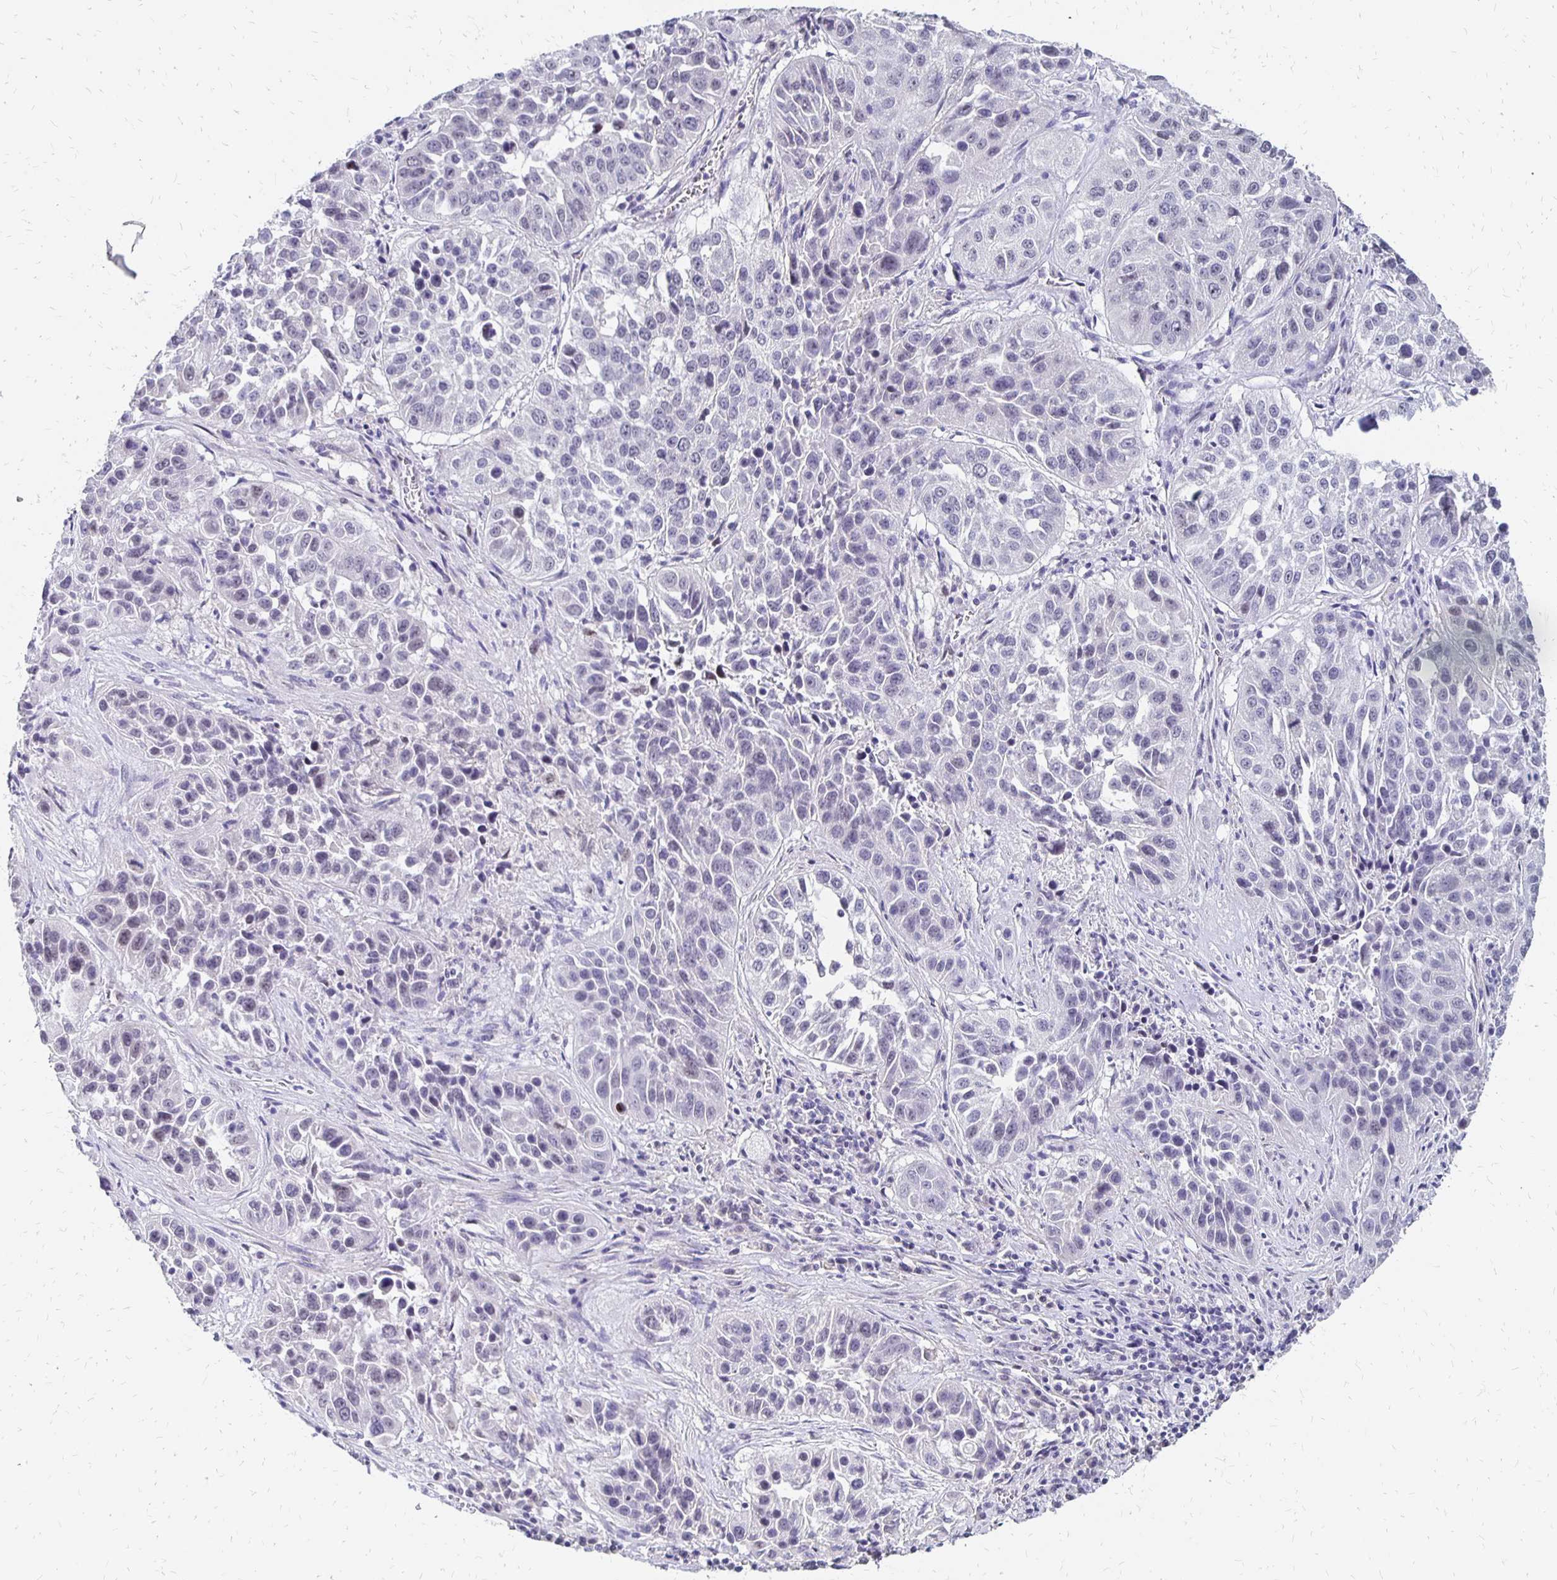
{"staining": {"intensity": "negative", "quantity": "none", "location": "none"}, "tissue": "lung cancer", "cell_type": "Tumor cells", "image_type": "cancer", "snomed": [{"axis": "morphology", "description": "Squamous cell carcinoma, NOS"}, {"axis": "topography", "description": "Lung"}], "caption": "Immunohistochemistry of lung cancer demonstrates no expression in tumor cells.", "gene": "ATOSB", "patient": {"sex": "female", "age": 61}}